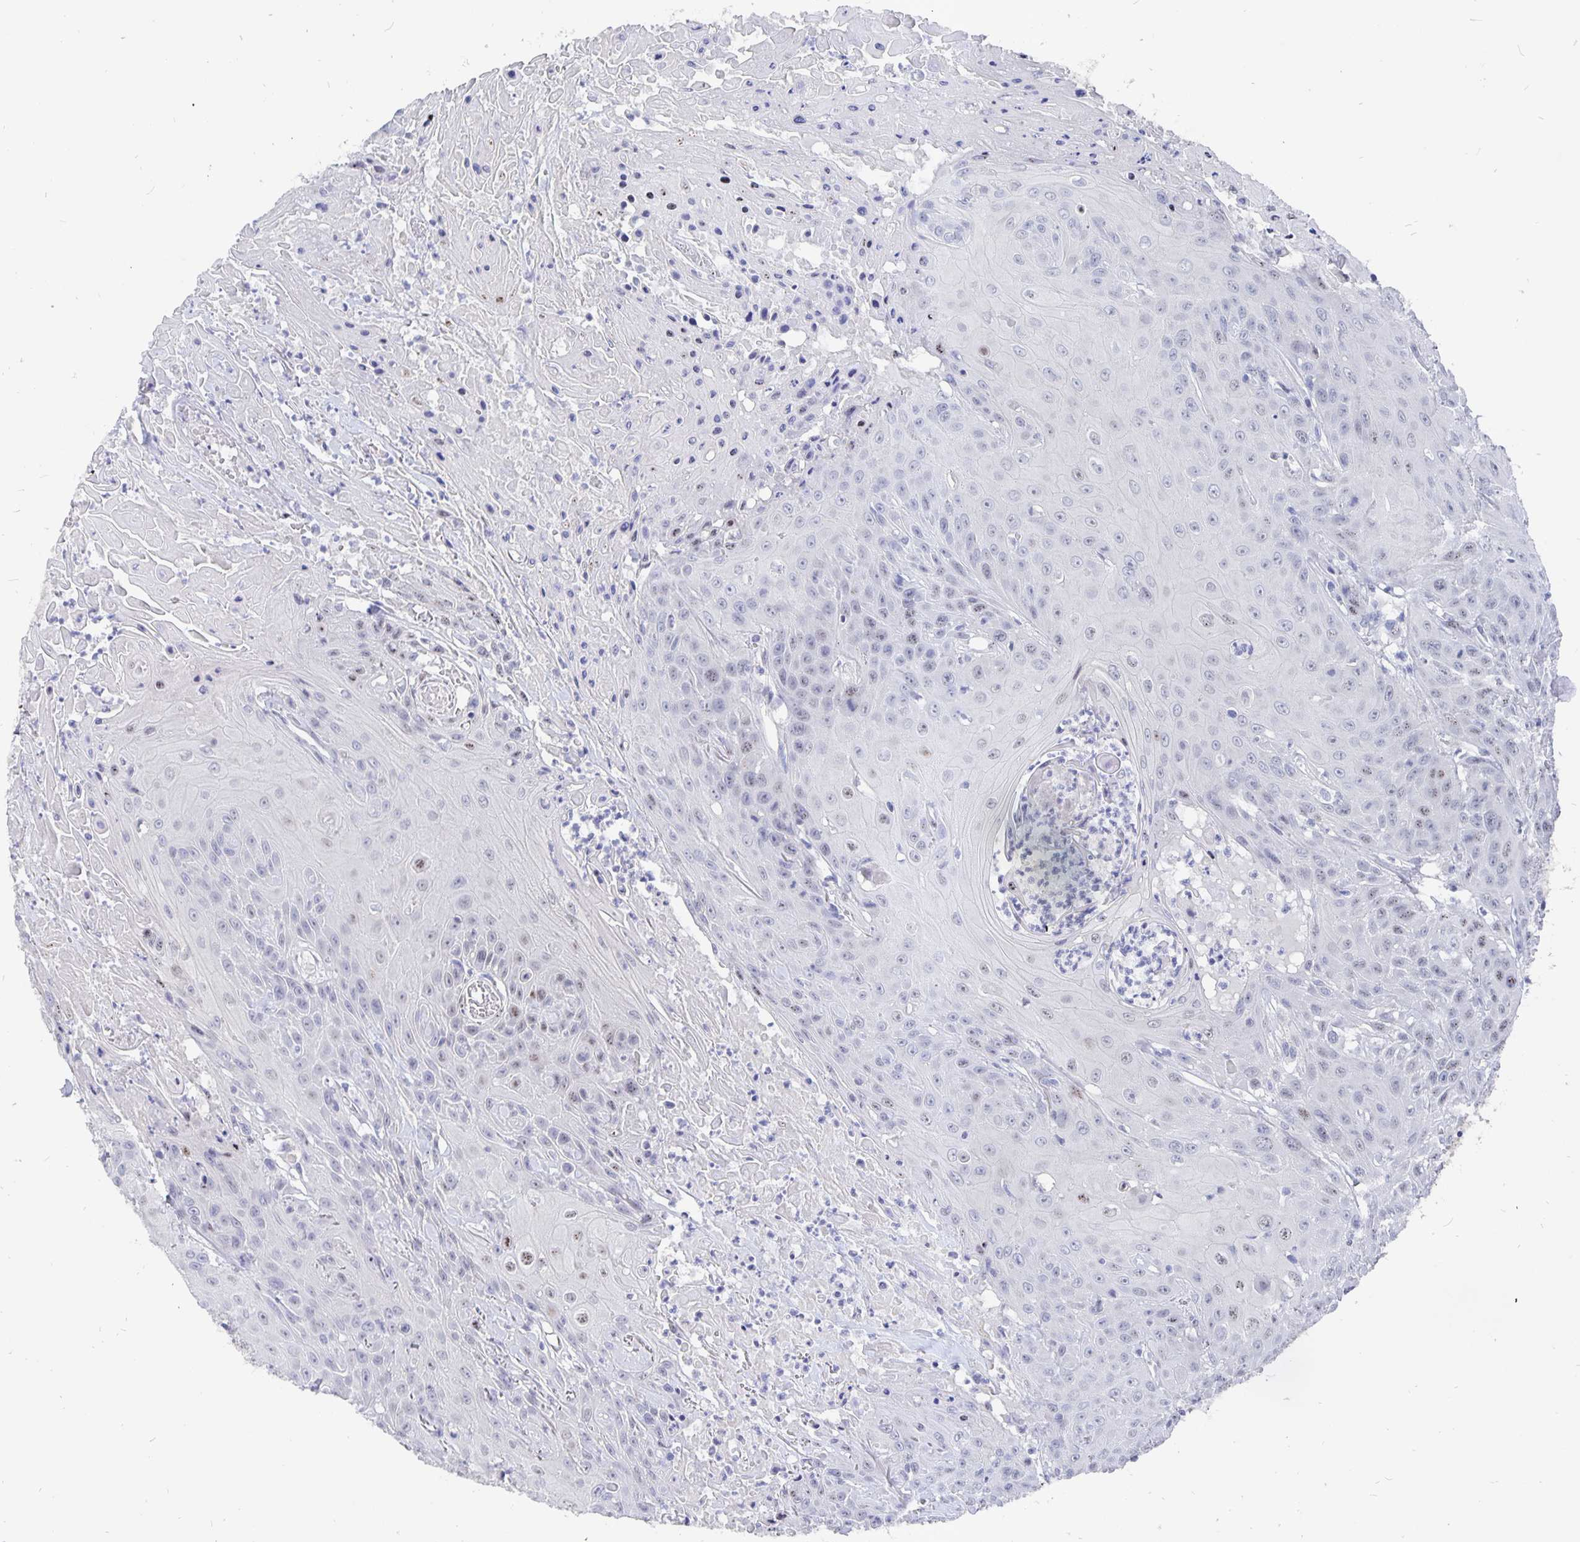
{"staining": {"intensity": "weak", "quantity": "<25%", "location": "nuclear"}, "tissue": "head and neck cancer", "cell_type": "Tumor cells", "image_type": "cancer", "snomed": [{"axis": "morphology", "description": "Squamous cell carcinoma, NOS"}, {"axis": "topography", "description": "Skin"}, {"axis": "topography", "description": "Head-Neck"}], "caption": "Immunohistochemical staining of human head and neck squamous cell carcinoma reveals no significant positivity in tumor cells.", "gene": "SMOC1", "patient": {"sex": "male", "age": 80}}